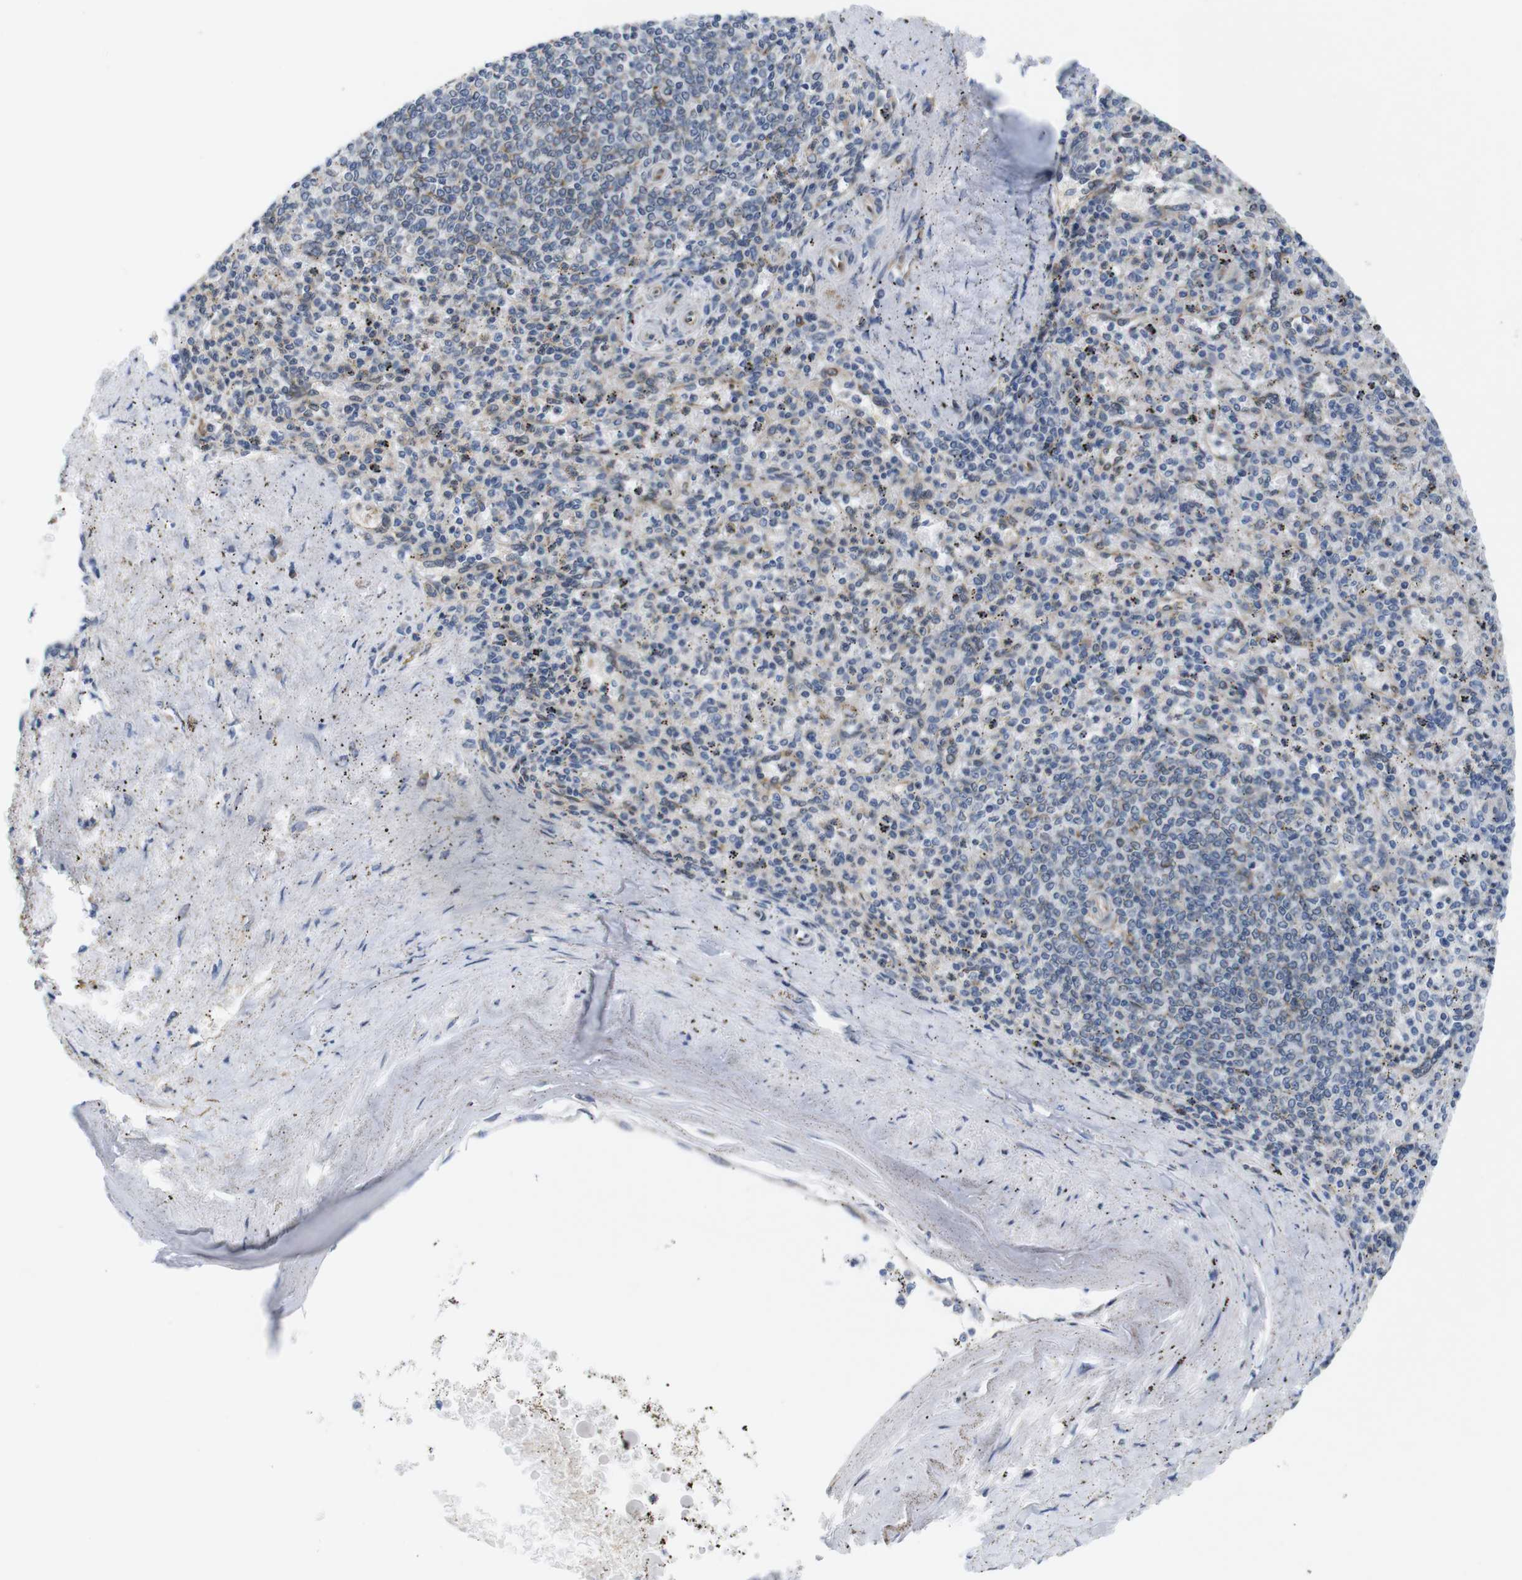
{"staining": {"intensity": "negative", "quantity": "none", "location": "none"}, "tissue": "spleen", "cell_type": "Cells in red pulp", "image_type": "normal", "snomed": [{"axis": "morphology", "description": "Normal tissue, NOS"}, {"axis": "topography", "description": "Spleen"}], "caption": "The immunohistochemistry photomicrograph has no significant staining in cells in red pulp of spleen.", "gene": "HACD3", "patient": {"sex": "male", "age": 72}}